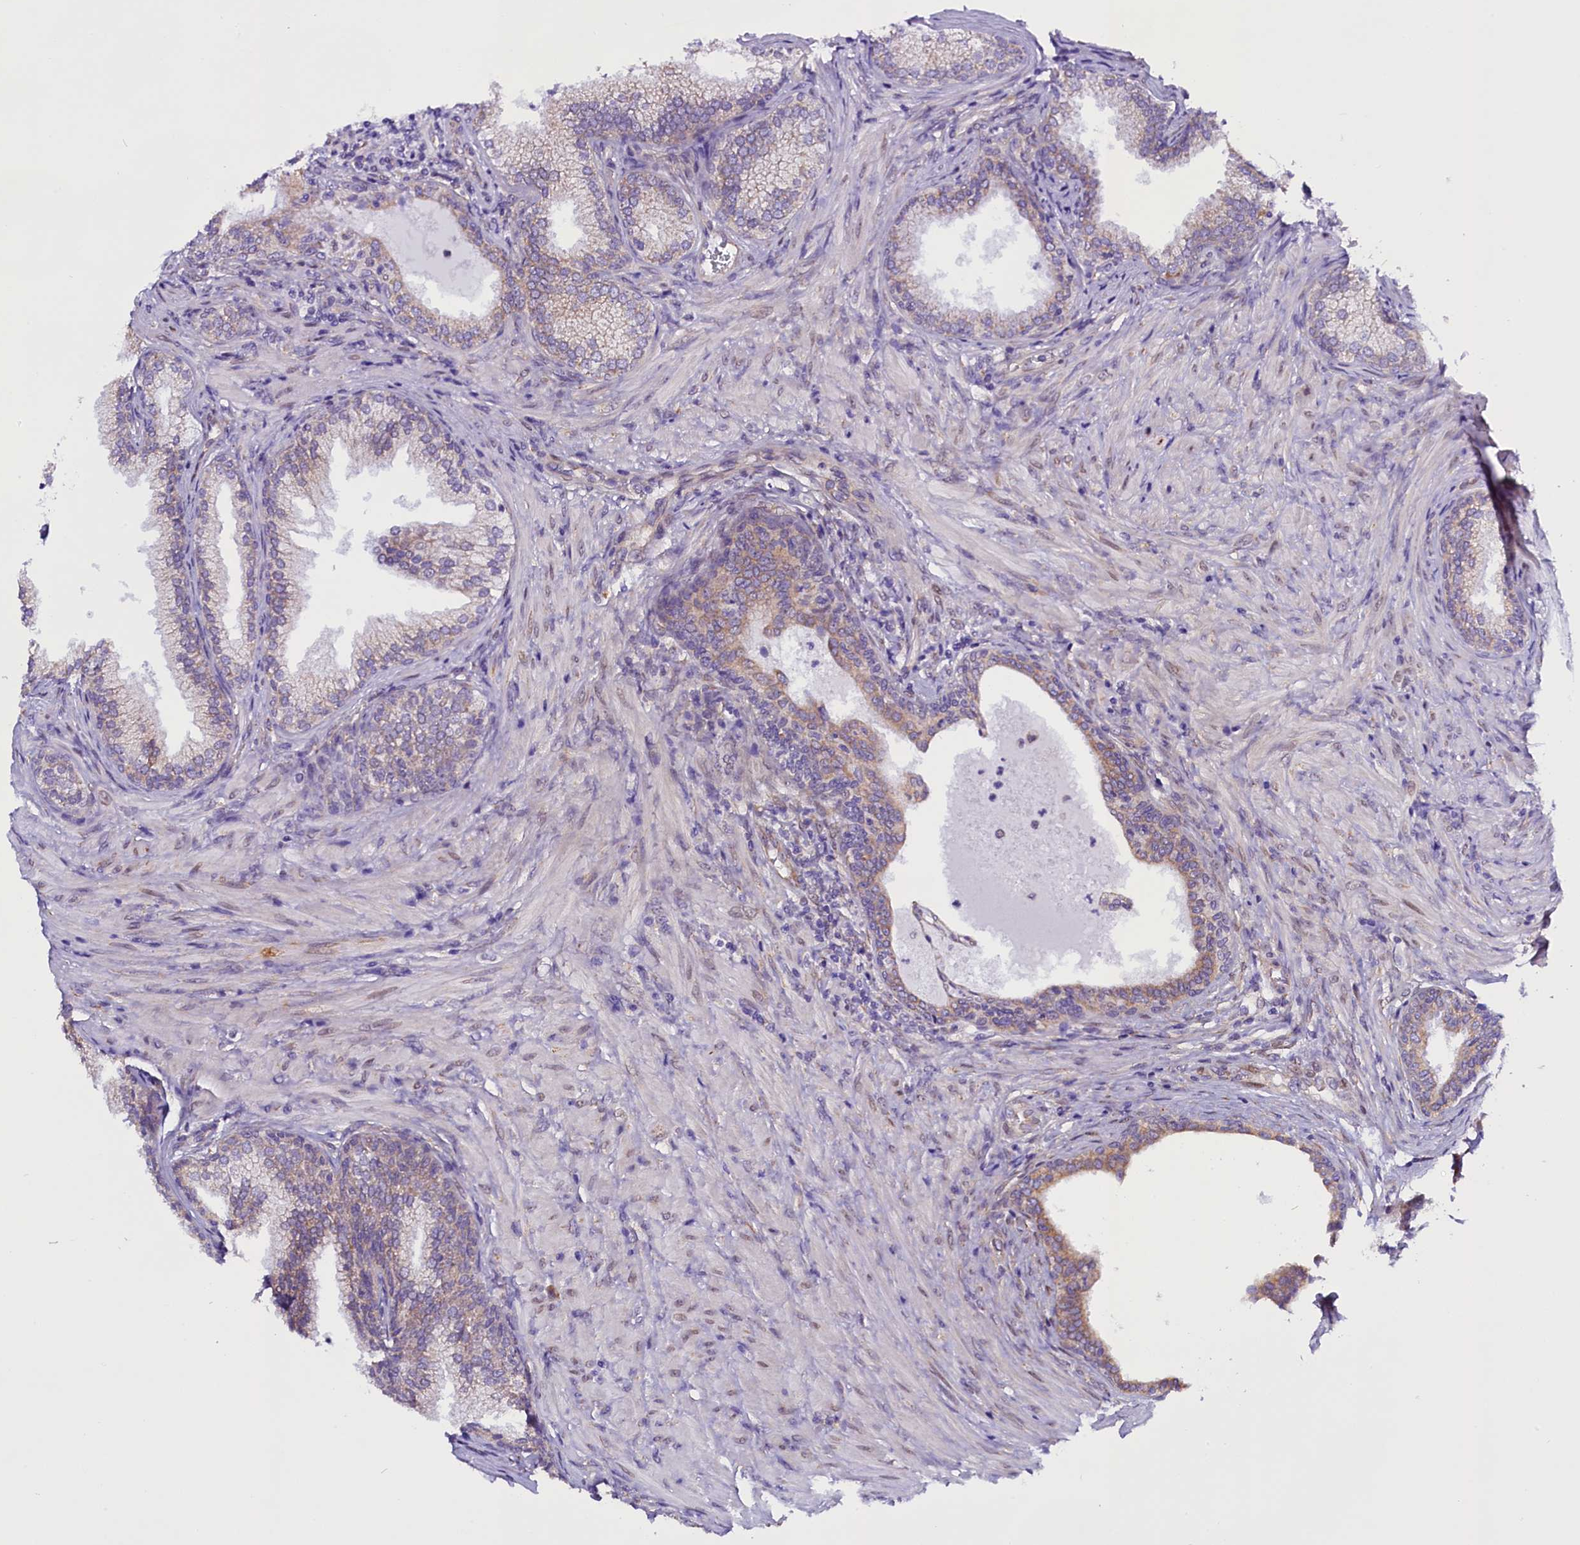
{"staining": {"intensity": "weak", "quantity": "25%-75%", "location": "cytoplasmic/membranous"}, "tissue": "prostate", "cell_type": "Glandular cells", "image_type": "normal", "snomed": [{"axis": "morphology", "description": "Normal tissue, NOS"}, {"axis": "topography", "description": "Prostate"}], "caption": "Human prostate stained for a protein (brown) exhibits weak cytoplasmic/membranous positive staining in about 25%-75% of glandular cells.", "gene": "UACA", "patient": {"sex": "male", "age": 76}}